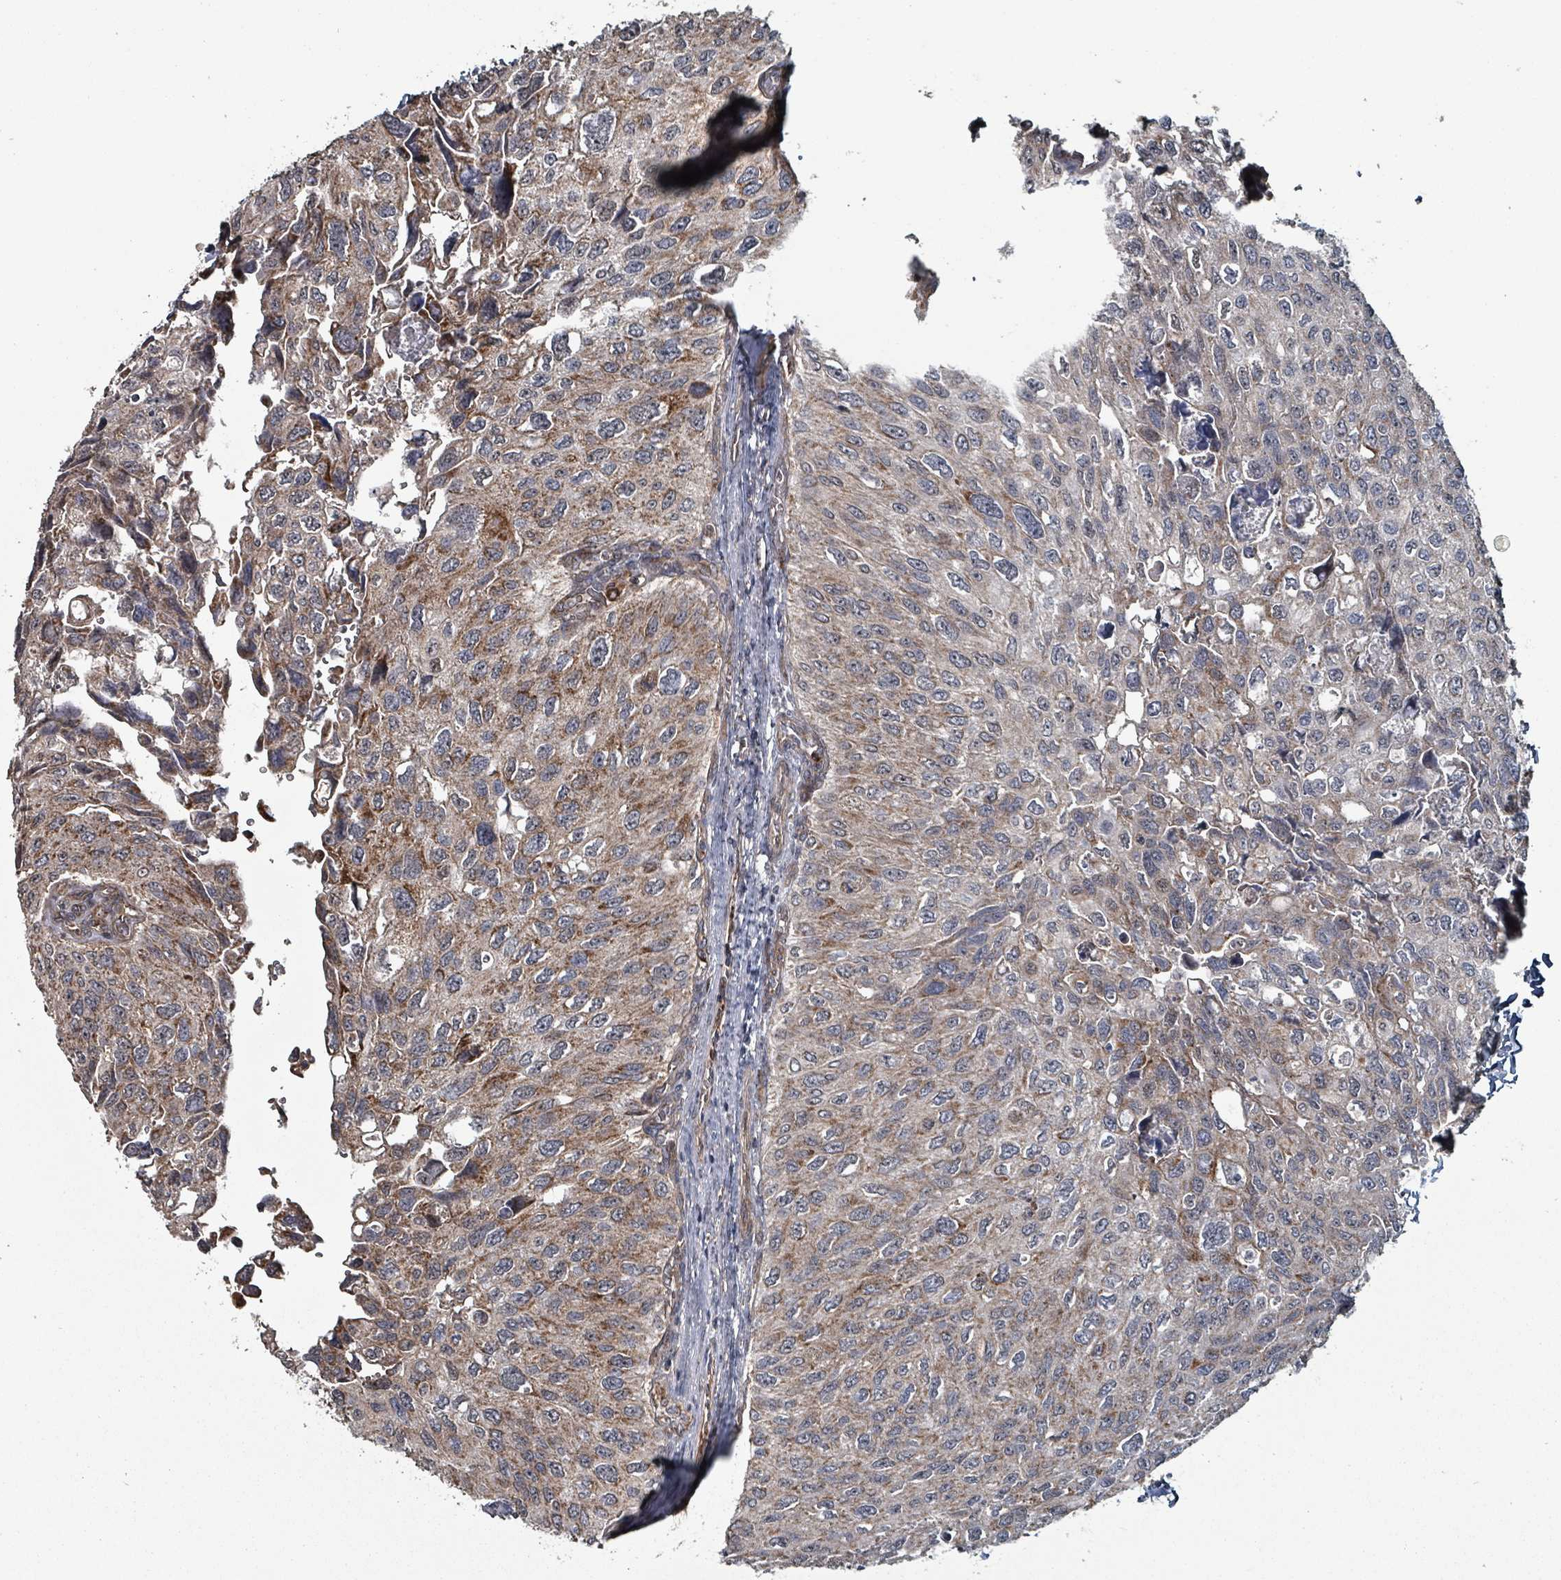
{"staining": {"intensity": "moderate", "quantity": ">75%", "location": "cytoplasmic/membranous"}, "tissue": "urothelial cancer", "cell_type": "Tumor cells", "image_type": "cancer", "snomed": [{"axis": "morphology", "description": "Urothelial carcinoma, NOS"}, {"axis": "topography", "description": "Urinary bladder"}], "caption": "Tumor cells reveal medium levels of moderate cytoplasmic/membranous staining in about >75% of cells in transitional cell carcinoma.", "gene": "MRPL4", "patient": {"sex": "male", "age": 80}}